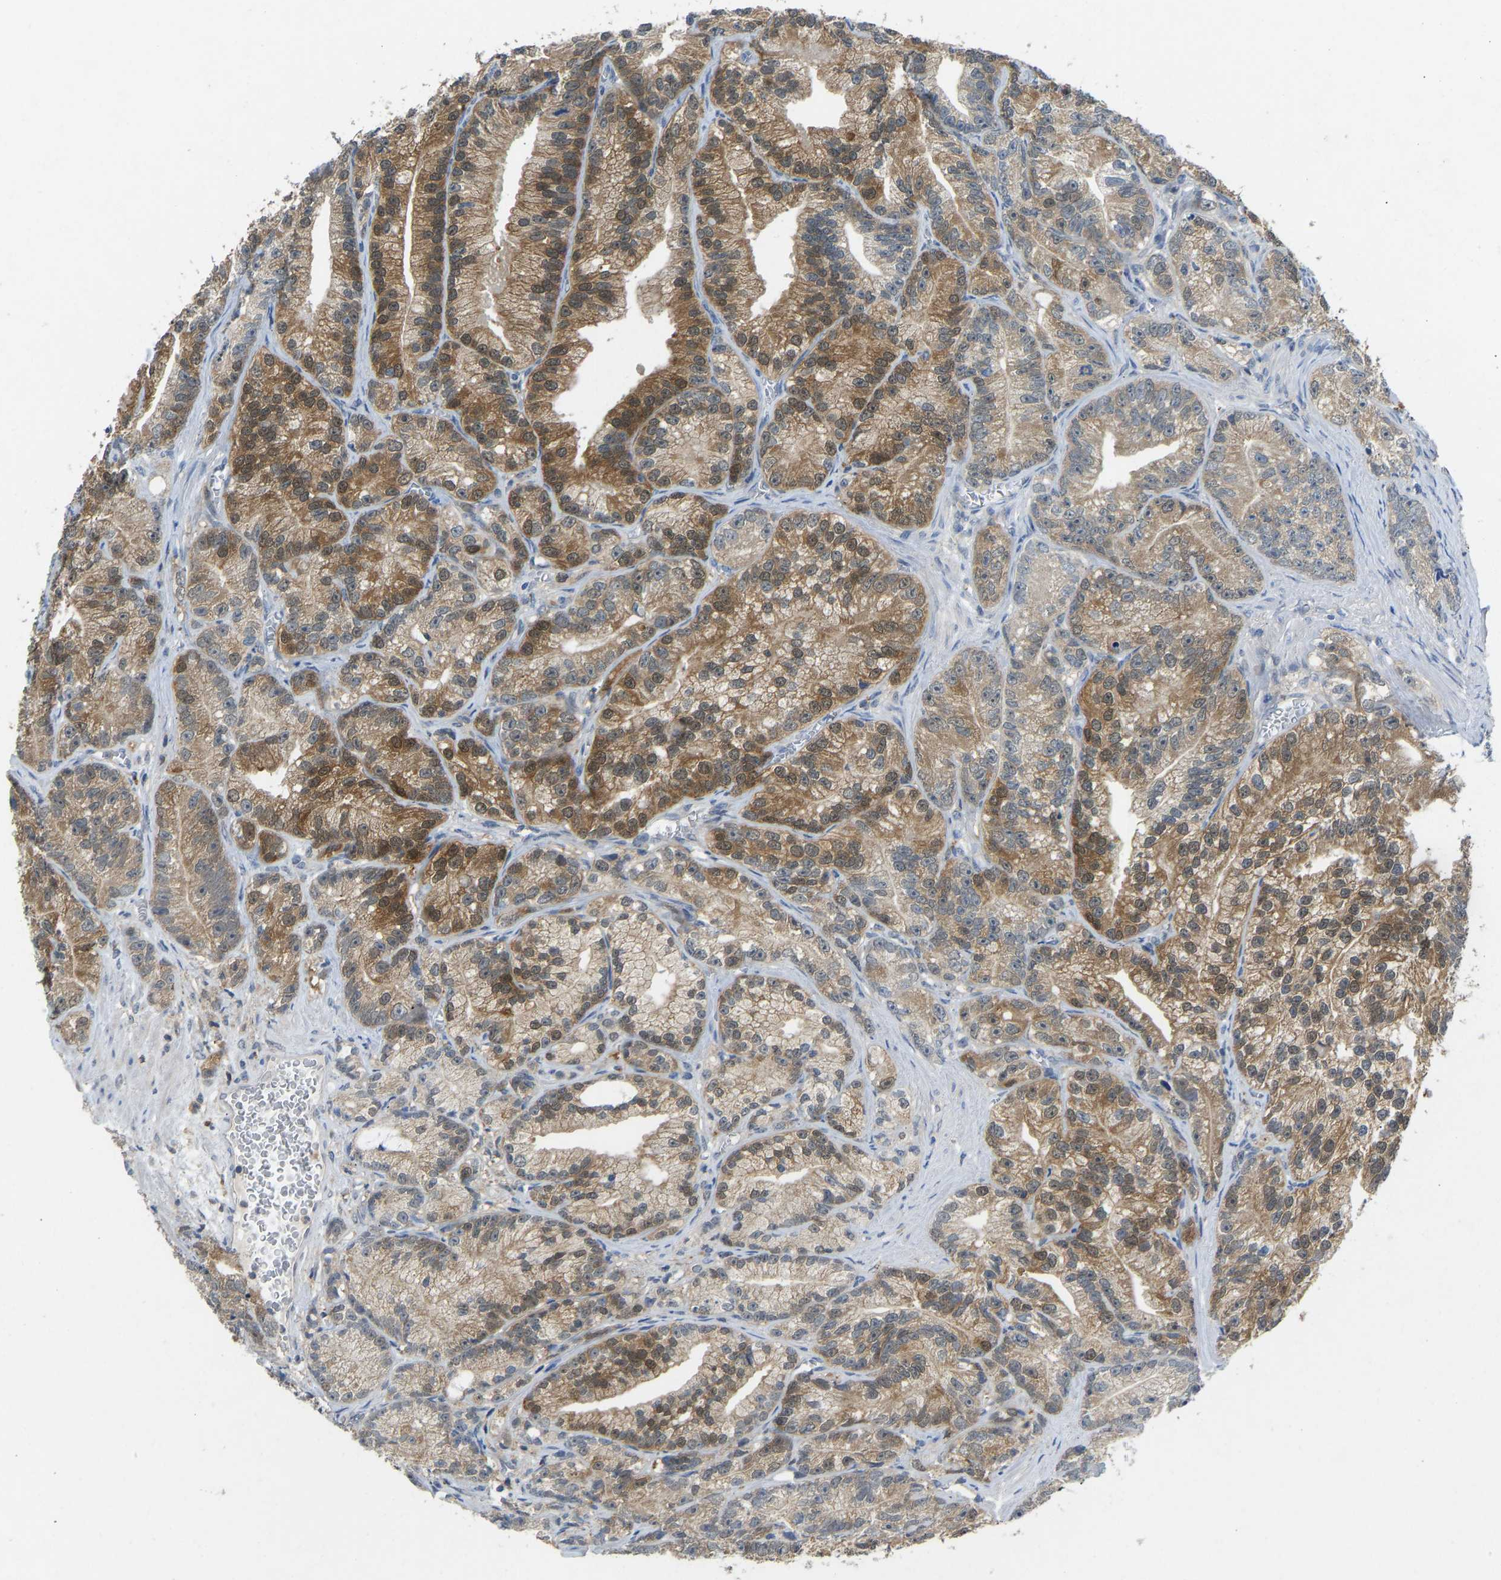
{"staining": {"intensity": "moderate", "quantity": ">75%", "location": "cytoplasmic/membranous"}, "tissue": "prostate cancer", "cell_type": "Tumor cells", "image_type": "cancer", "snomed": [{"axis": "morphology", "description": "Adenocarcinoma, Low grade"}, {"axis": "topography", "description": "Prostate"}], "caption": "High-magnification brightfield microscopy of prostate cancer stained with DAB (3,3'-diaminobenzidine) (brown) and counterstained with hematoxylin (blue). tumor cells exhibit moderate cytoplasmic/membranous expression is appreciated in approximately>75% of cells.", "gene": "NDRG3", "patient": {"sex": "male", "age": 89}}